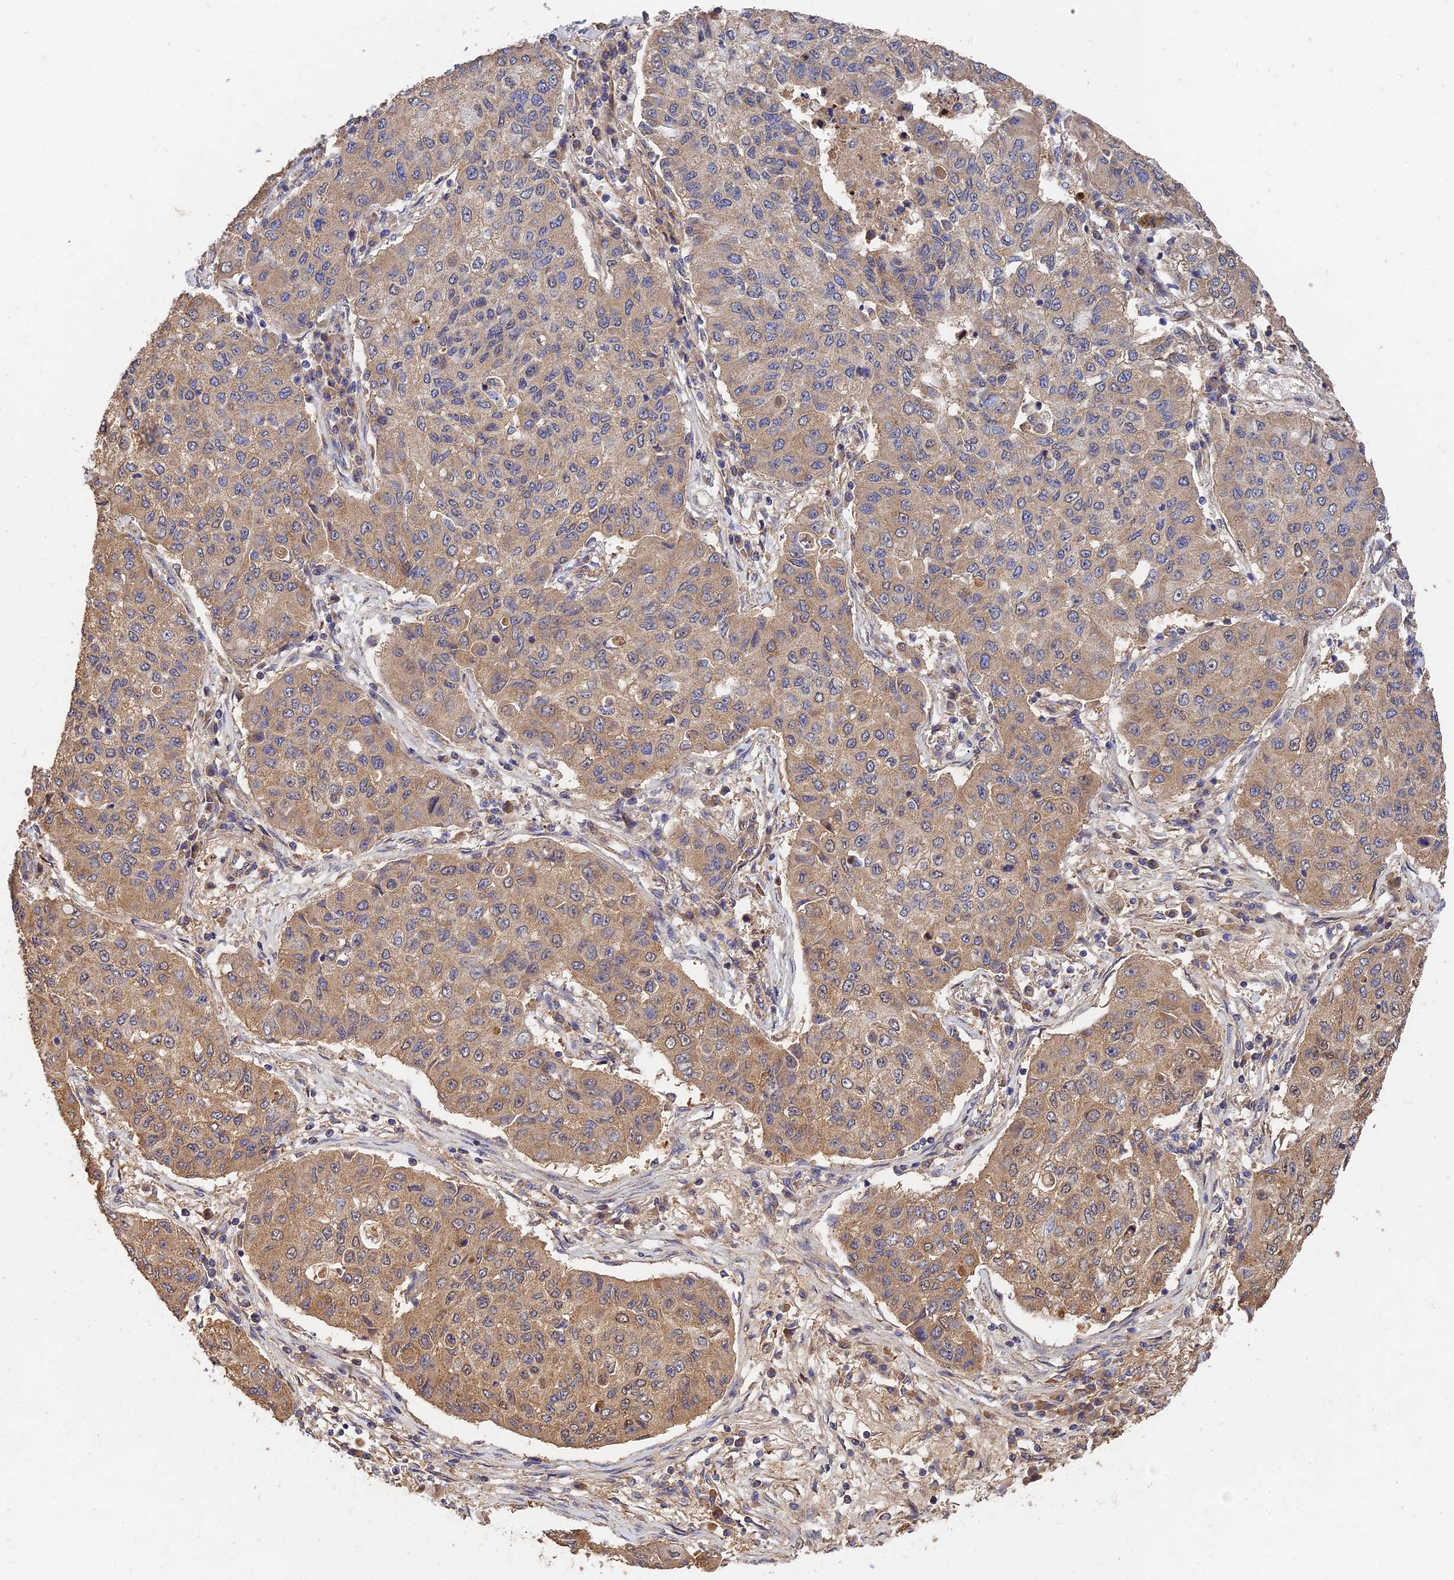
{"staining": {"intensity": "moderate", "quantity": "25%-75%", "location": "cytoplasmic/membranous"}, "tissue": "lung cancer", "cell_type": "Tumor cells", "image_type": "cancer", "snomed": [{"axis": "morphology", "description": "Squamous cell carcinoma, NOS"}, {"axis": "topography", "description": "Lung"}], "caption": "Protein analysis of lung cancer tissue displays moderate cytoplasmic/membranous expression in about 25%-75% of tumor cells.", "gene": "SLC38A11", "patient": {"sex": "male", "age": 74}}